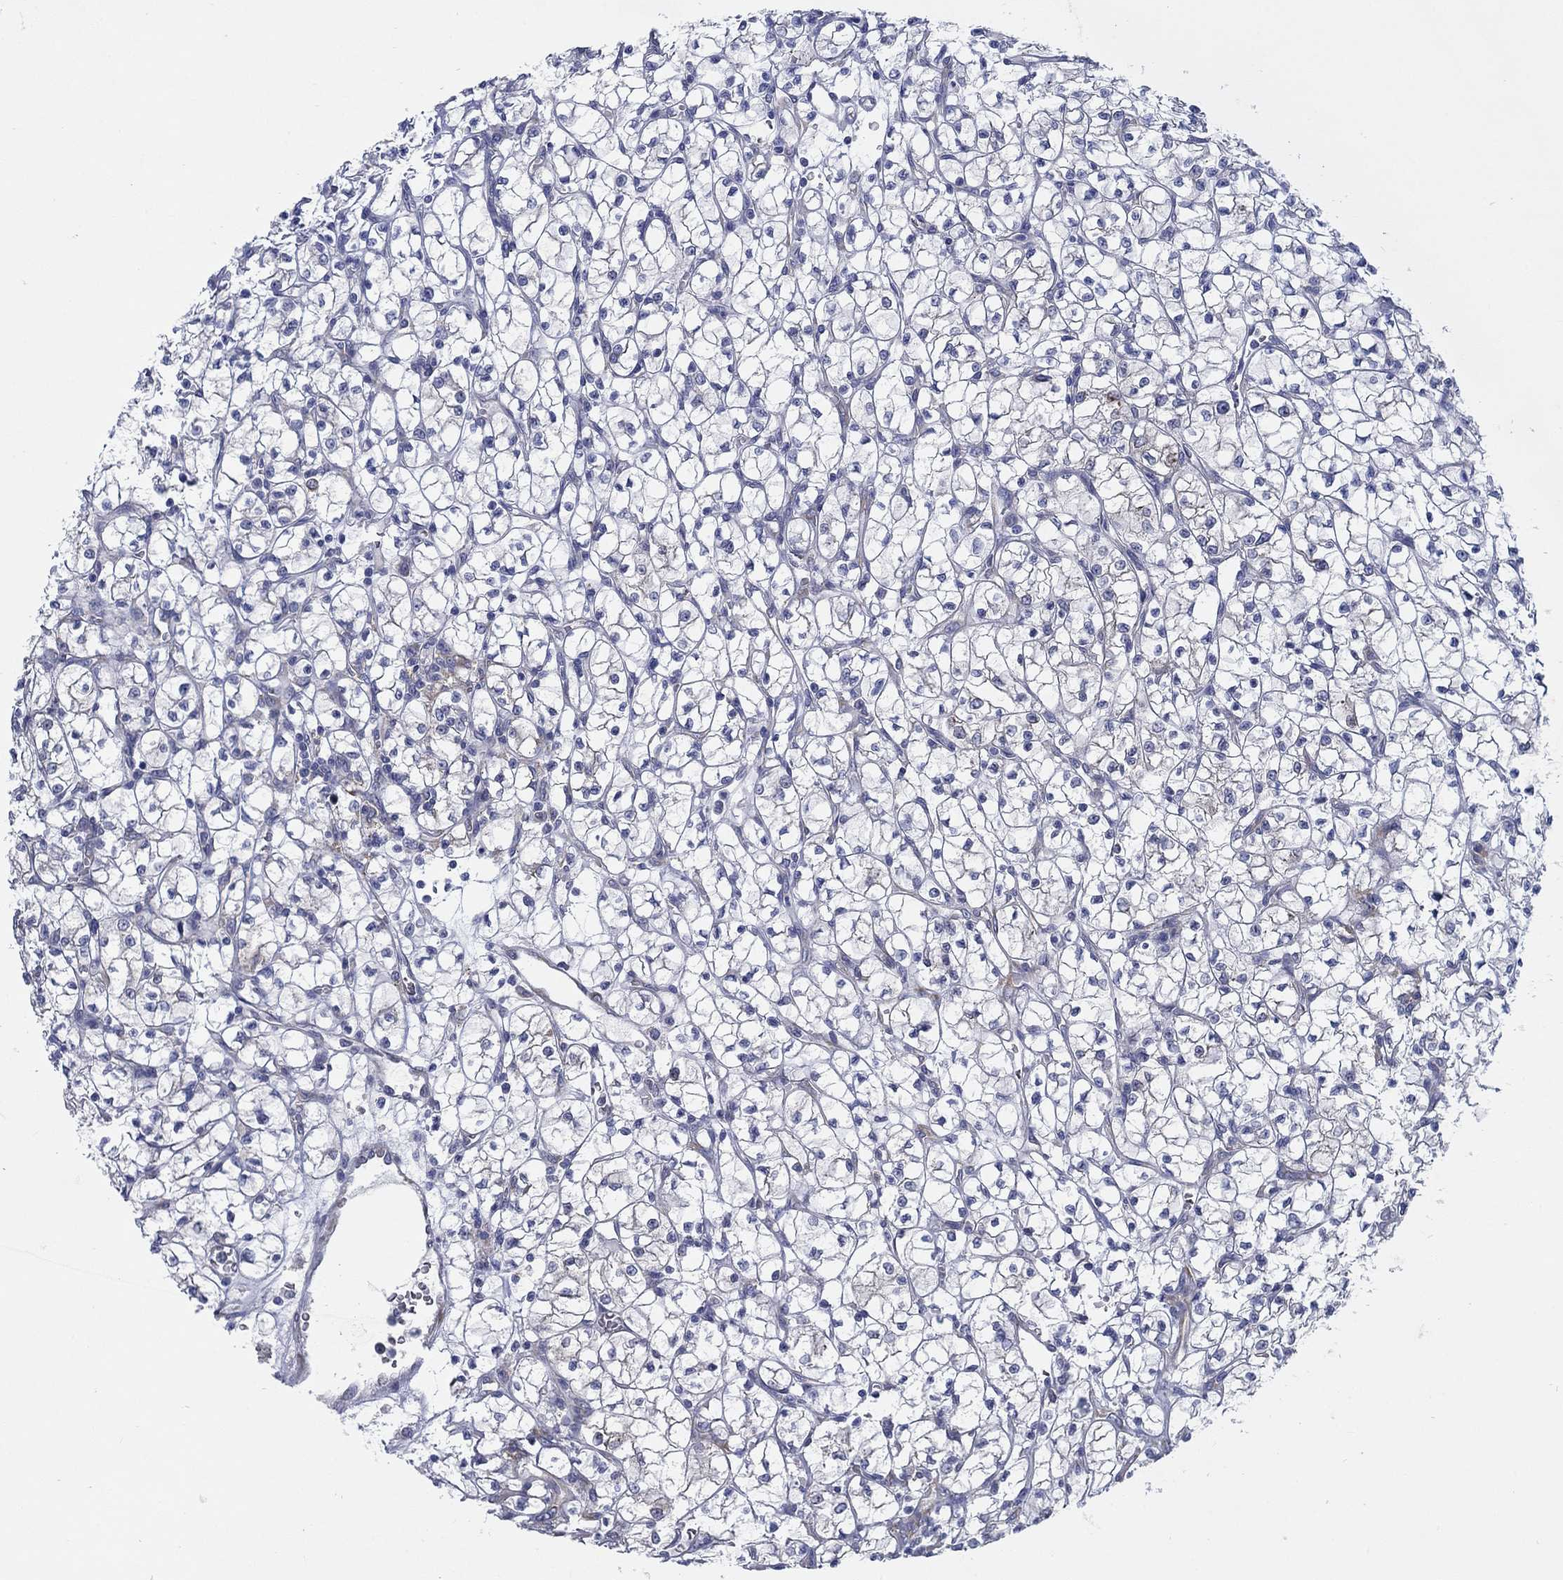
{"staining": {"intensity": "weak", "quantity": "<25%", "location": "cytoplasmic/membranous"}, "tissue": "renal cancer", "cell_type": "Tumor cells", "image_type": "cancer", "snomed": [{"axis": "morphology", "description": "Adenocarcinoma, NOS"}, {"axis": "topography", "description": "Kidney"}], "caption": "High power microscopy image of an IHC histopathology image of renal cancer (adenocarcinoma), revealing no significant positivity in tumor cells. (Brightfield microscopy of DAB immunohistochemistry at high magnification).", "gene": "TMEM59", "patient": {"sex": "female", "age": 64}}